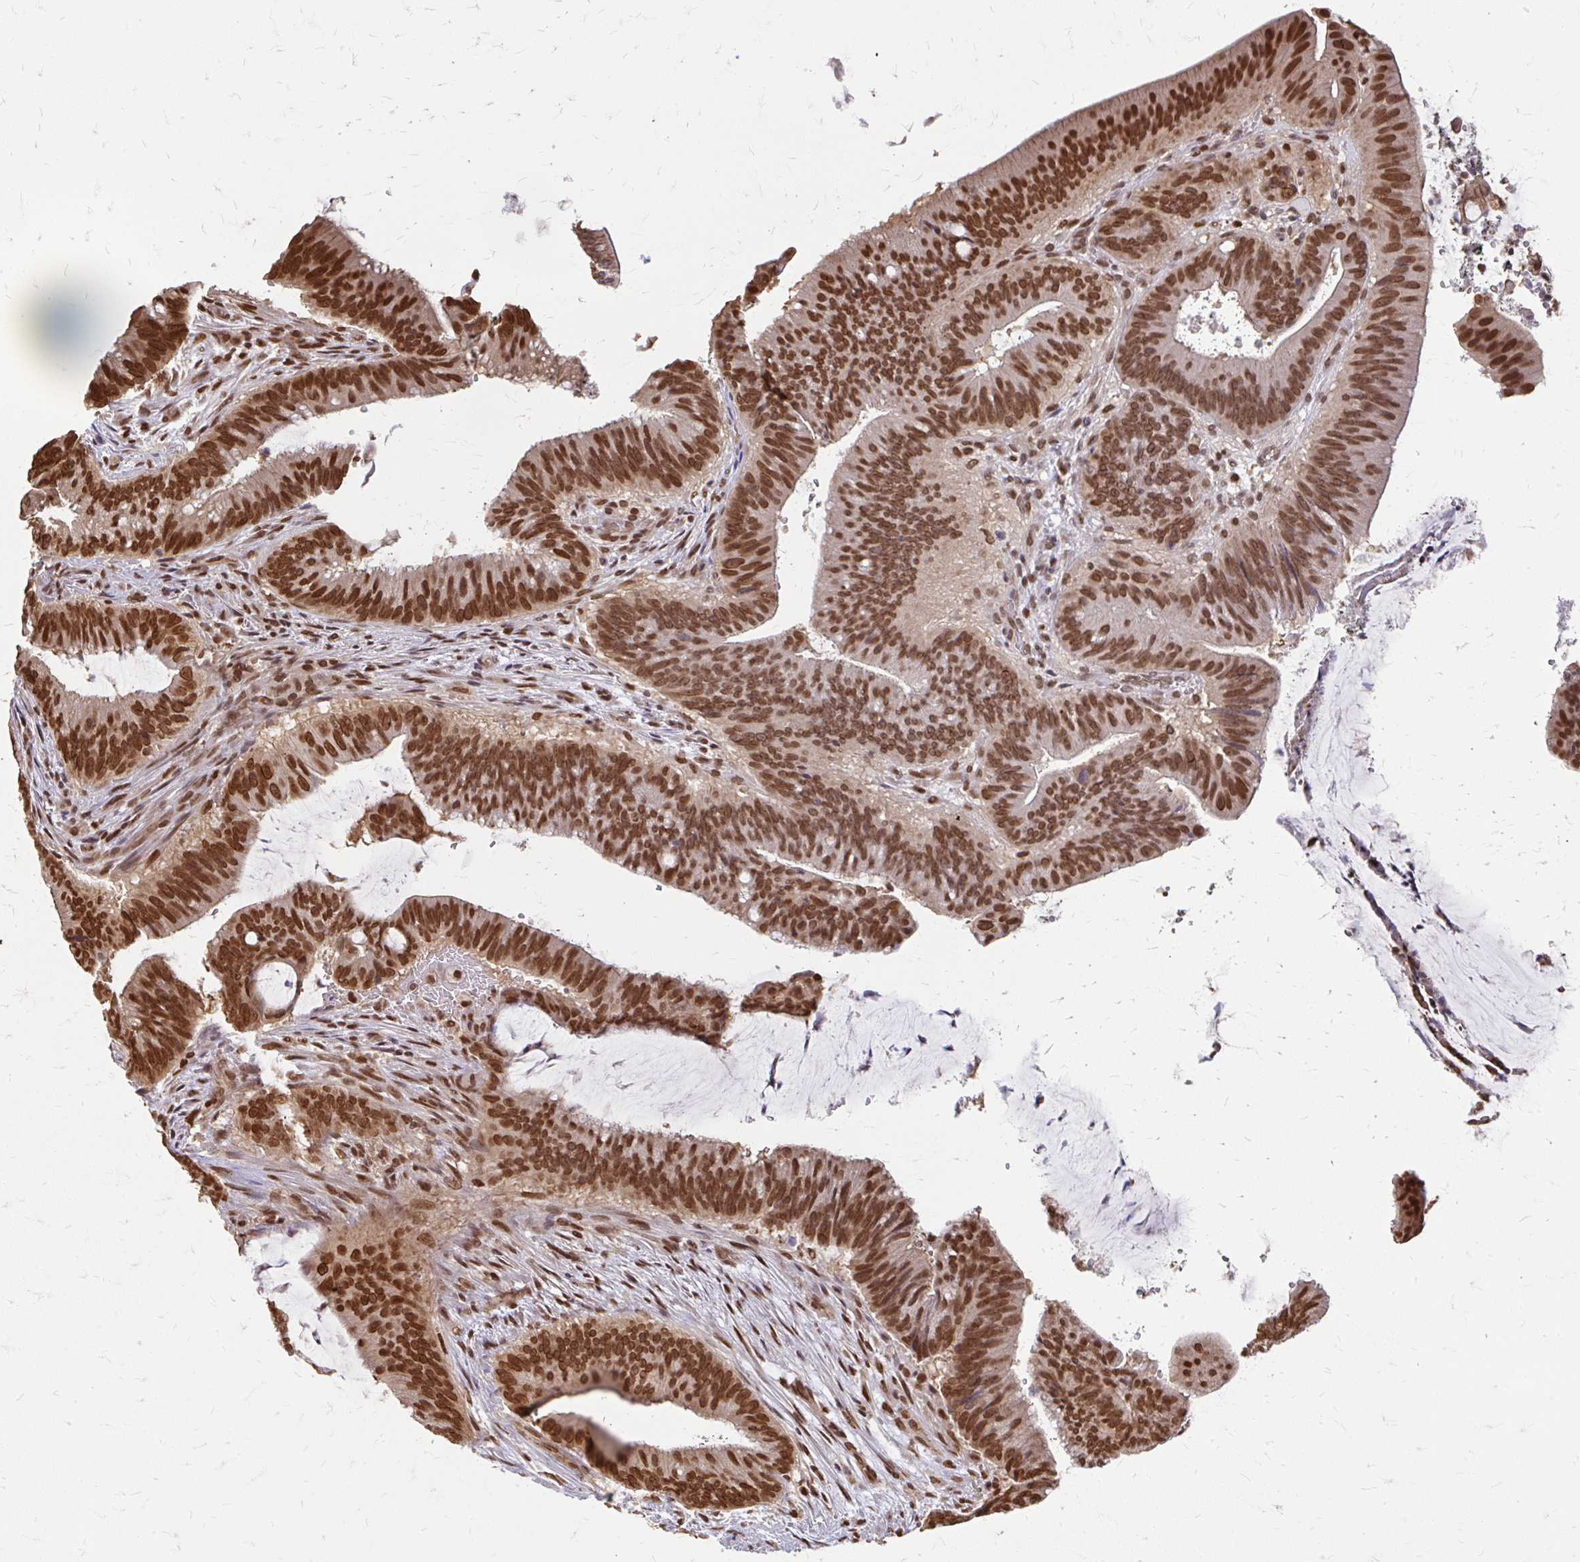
{"staining": {"intensity": "strong", "quantity": ">75%", "location": "nuclear"}, "tissue": "colorectal cancer", "cell_type": "Tumor cells", "image_type": "cancer", "snomed": [{"axis": "morphology", "description": "Adenocarcinoma, NOS"}, {"axis": "topography", "description": "Colon"}], "caption": "Colorectal cancer stained with immunohistochemistry (IHC) displays strong nuclear staining in approximately >75% of tumor cells. The protein of interest is stained brown, and the nuclei are stained in blue (DAB (3,3'-diaminobenzidine) IHC with brightfield microscopy, high magnification).", "gene": "XPO1", "patient": {"sex": "female", "age": 43}}